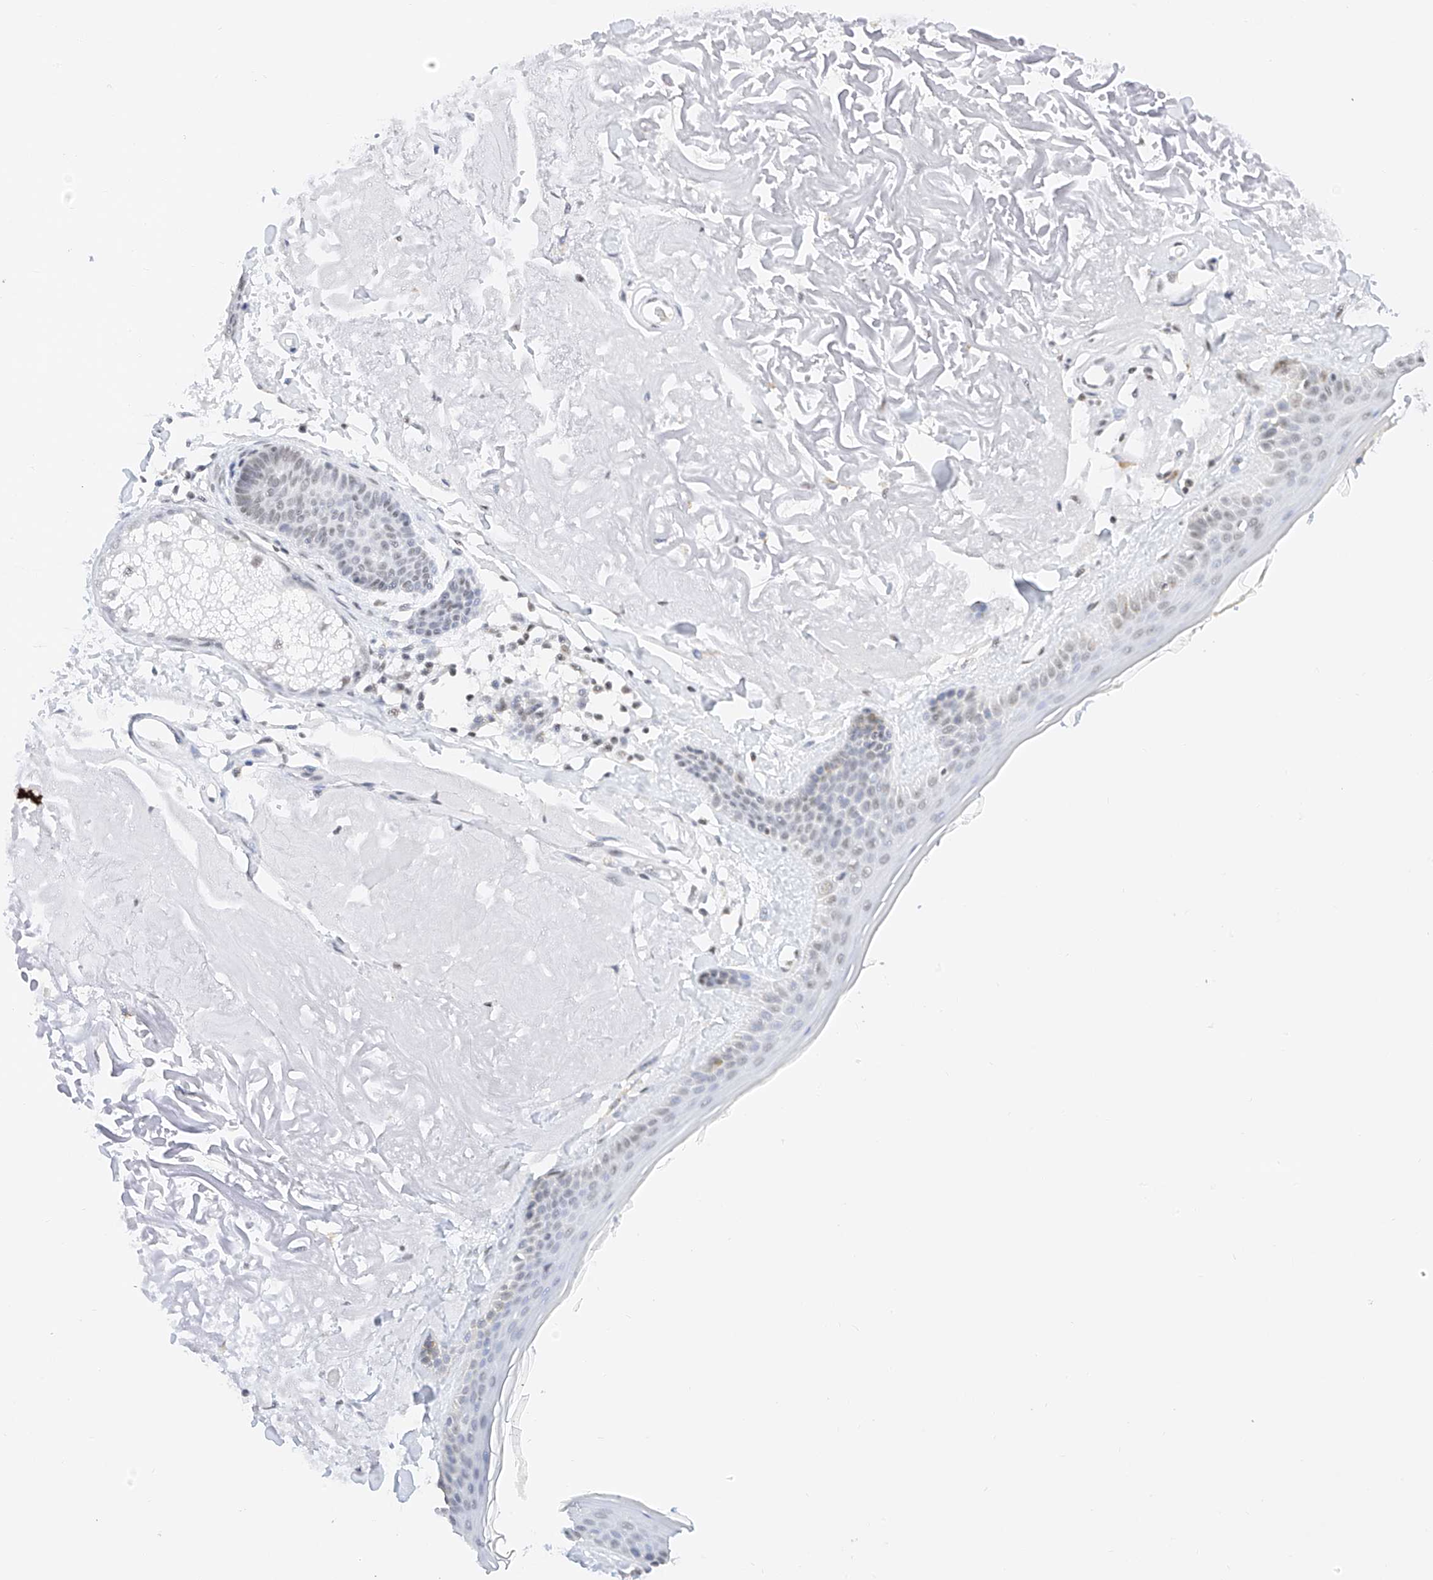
{"staining": {"intensity": "negative", "quantity": "none", "location": "none"}, "tissue": "skin", "cell_type": "Fibroblasts", "image_type": "normal", "snomed": [{"axis": "morphology", "description": "Normal tissue, NOS"}, {"axis": "topography", "description": "Skin"}, {"axis": "topography", "description": "Skeletal muscle"}], "caption": "This is an immunohistochemistry (IHC) histopathology image of unremarkable skin. There is no expression in fibroblasts.", "gene": "NRF1", "patient": {"sex": "male", "age": 83}}